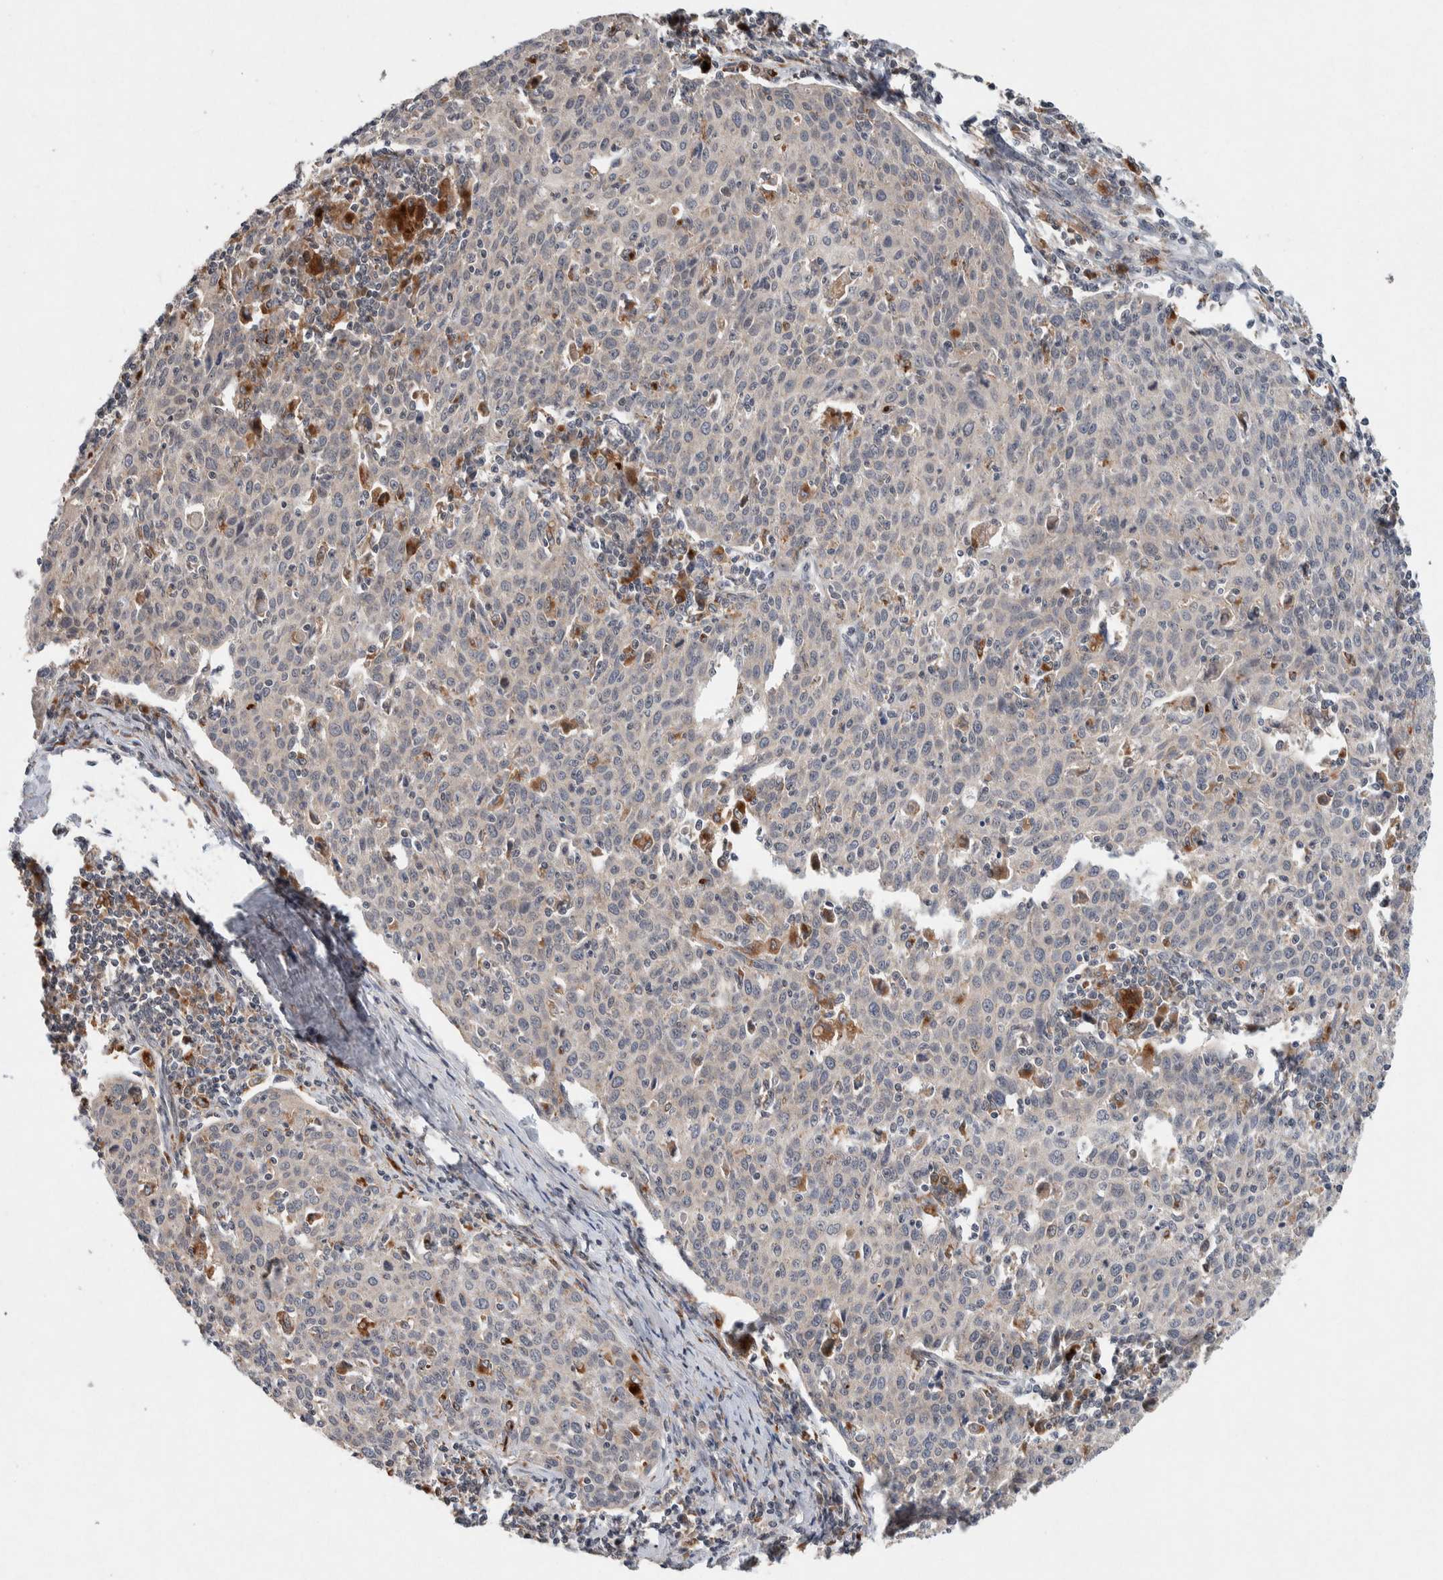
{"staining": {"intensity": "negative", "quantity": "none", "location": "none"}, "tissue": "cervical cancer", "cell_type": "Tumor cells", "image_type": "cancer", "snomed": [{"axis": "morphology", "description": "Squamous cell carcinoma, NOS"}, {"axis": "topography", "description": "Cervix"}], "caption": "Immunohistochemistry (IHC) of human cervical cancer reveals no positivity in tumor cells. (DAB immunohistochemistry visualized using brightfield microscopy, high magnification).", "gene": "KCNK1", "patient": {"sex": "female", "age": 38}}